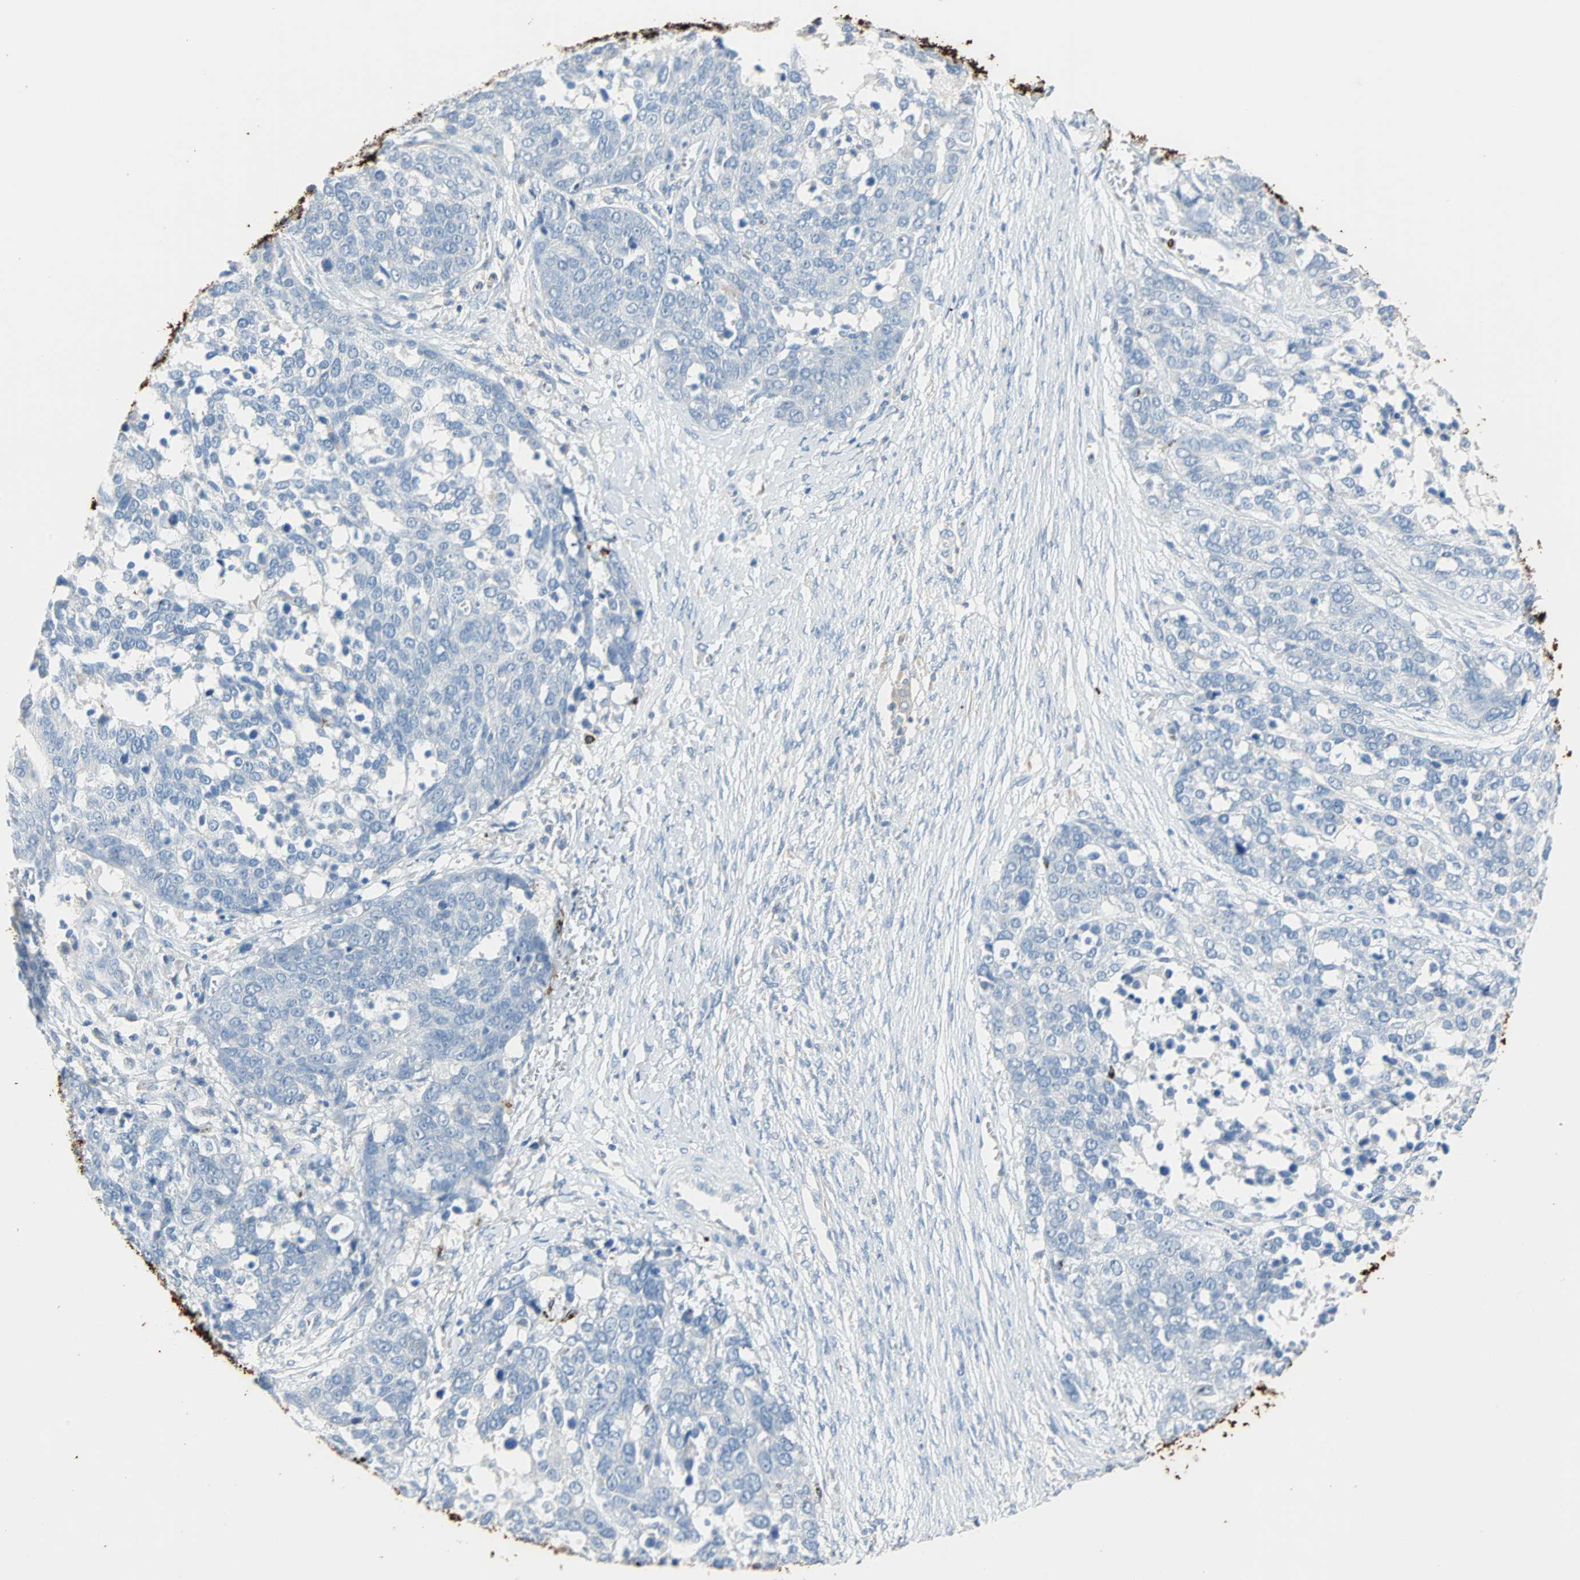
{"staining": {"intensity": "negative", "quantity": "none", "location": "none"}, "tissue": "ovarian cancer", "cell_type": "Tumor cells", "image_type": "cancer", "snomed": [{"axis": "morphology", "description": "Cystadenocarcinoma, serous, NOS"}, {"axis": "topography", "description": "Ovary"}], "caption": "Tumor cells show no significant protein expression in ovarian serous cystadenocarcinoma.", "gene": "CLEC4A", "patient": {"sex": "female", "age": 44}}